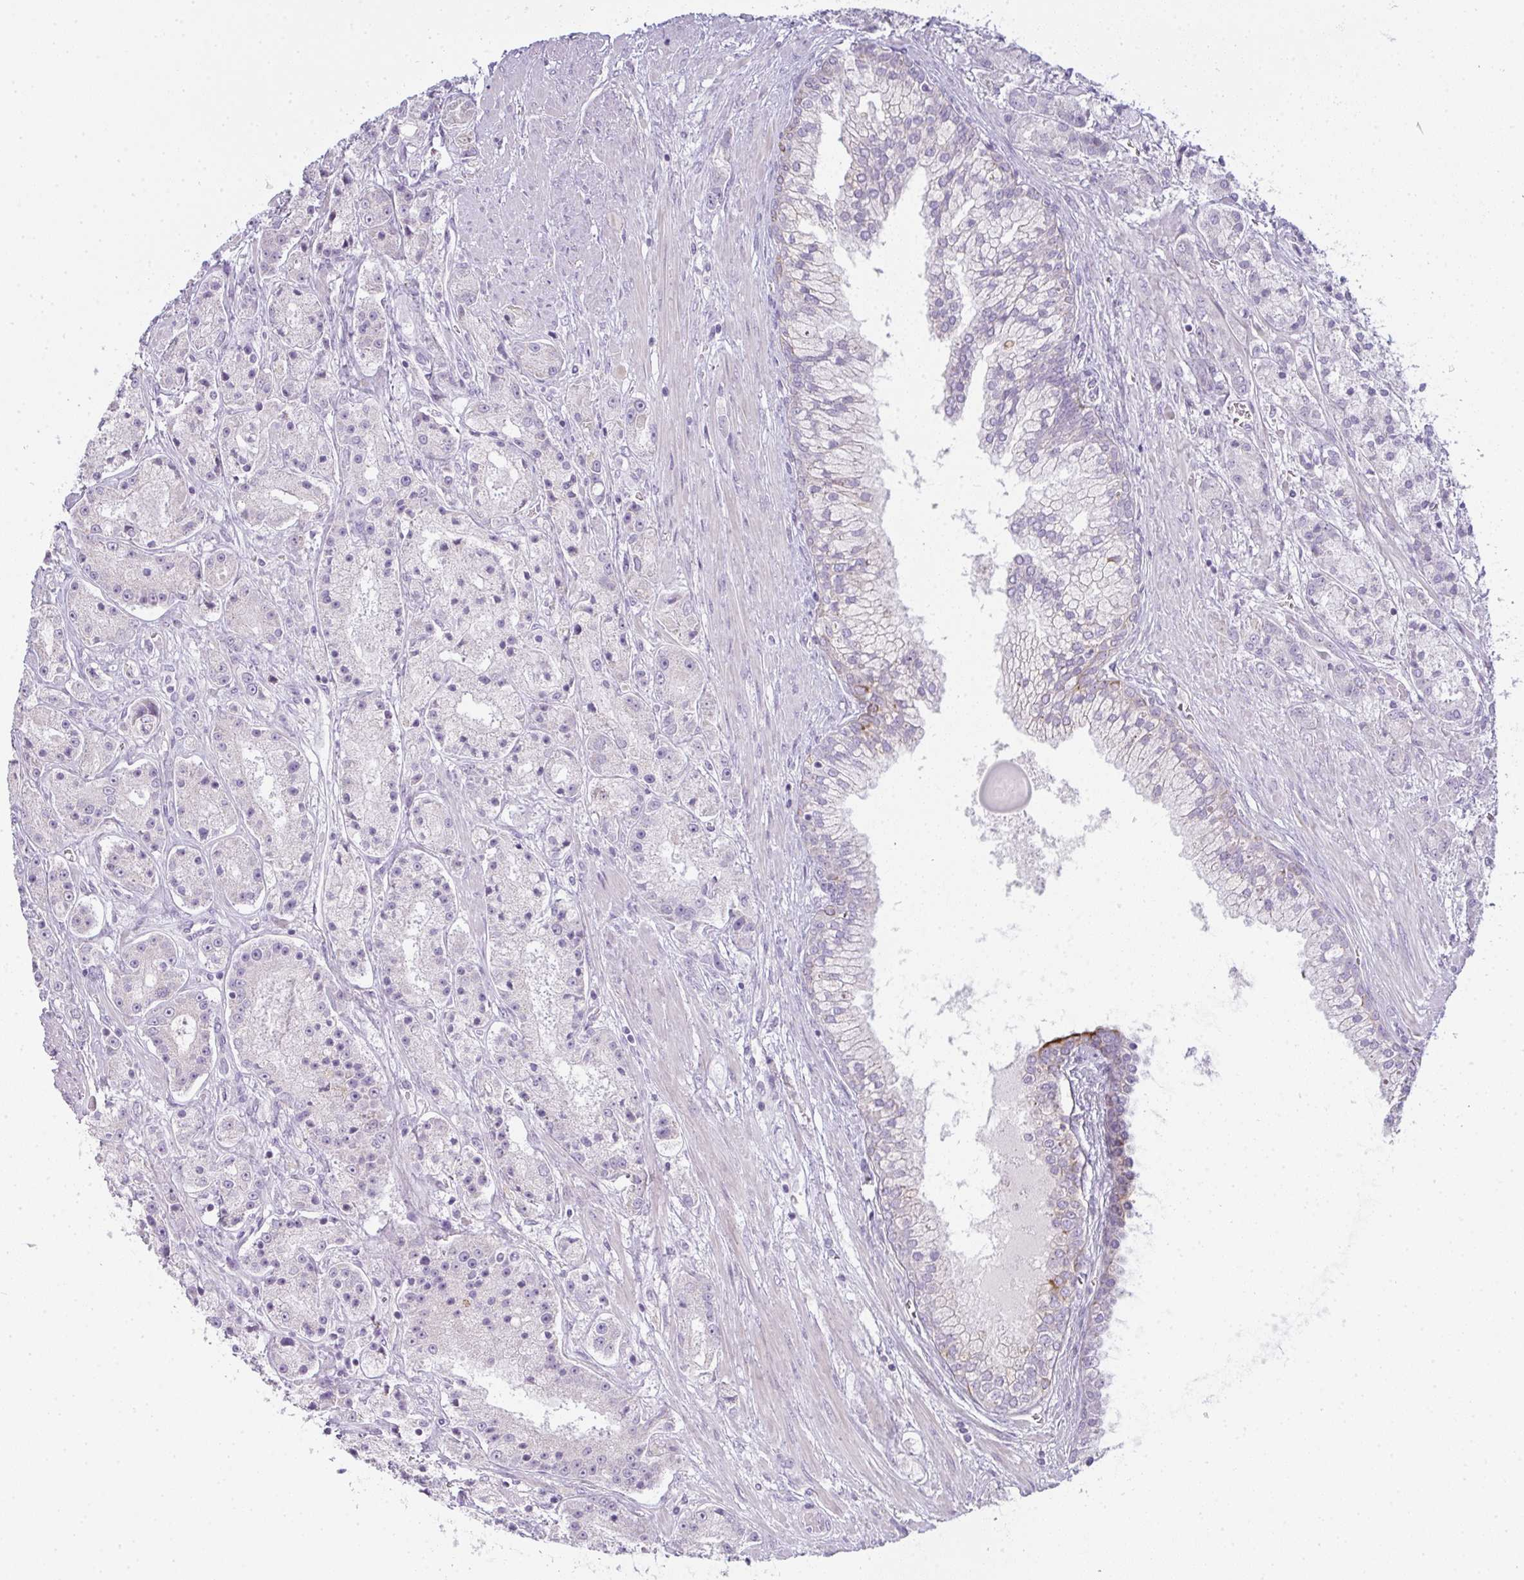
{"staining": {"intensity": "negative", "quantity": "none", "location": "none"}, "tissue": "prostate cancer", "cell_type": "Tumor cells", "image_type": "cancer", "snomed": [{"axis": "morphology", "description": "Adenocarcinoma, High grade"}, {"axis": "topography", "description": "Prostate"}], "caption": "The histopathology image exhibits no significant staining in tumor cells of adenocarcinoma (high-grade) (prostate).", "gene": "SIRPB2", "patient": {"sex": "male", "age": 67}}